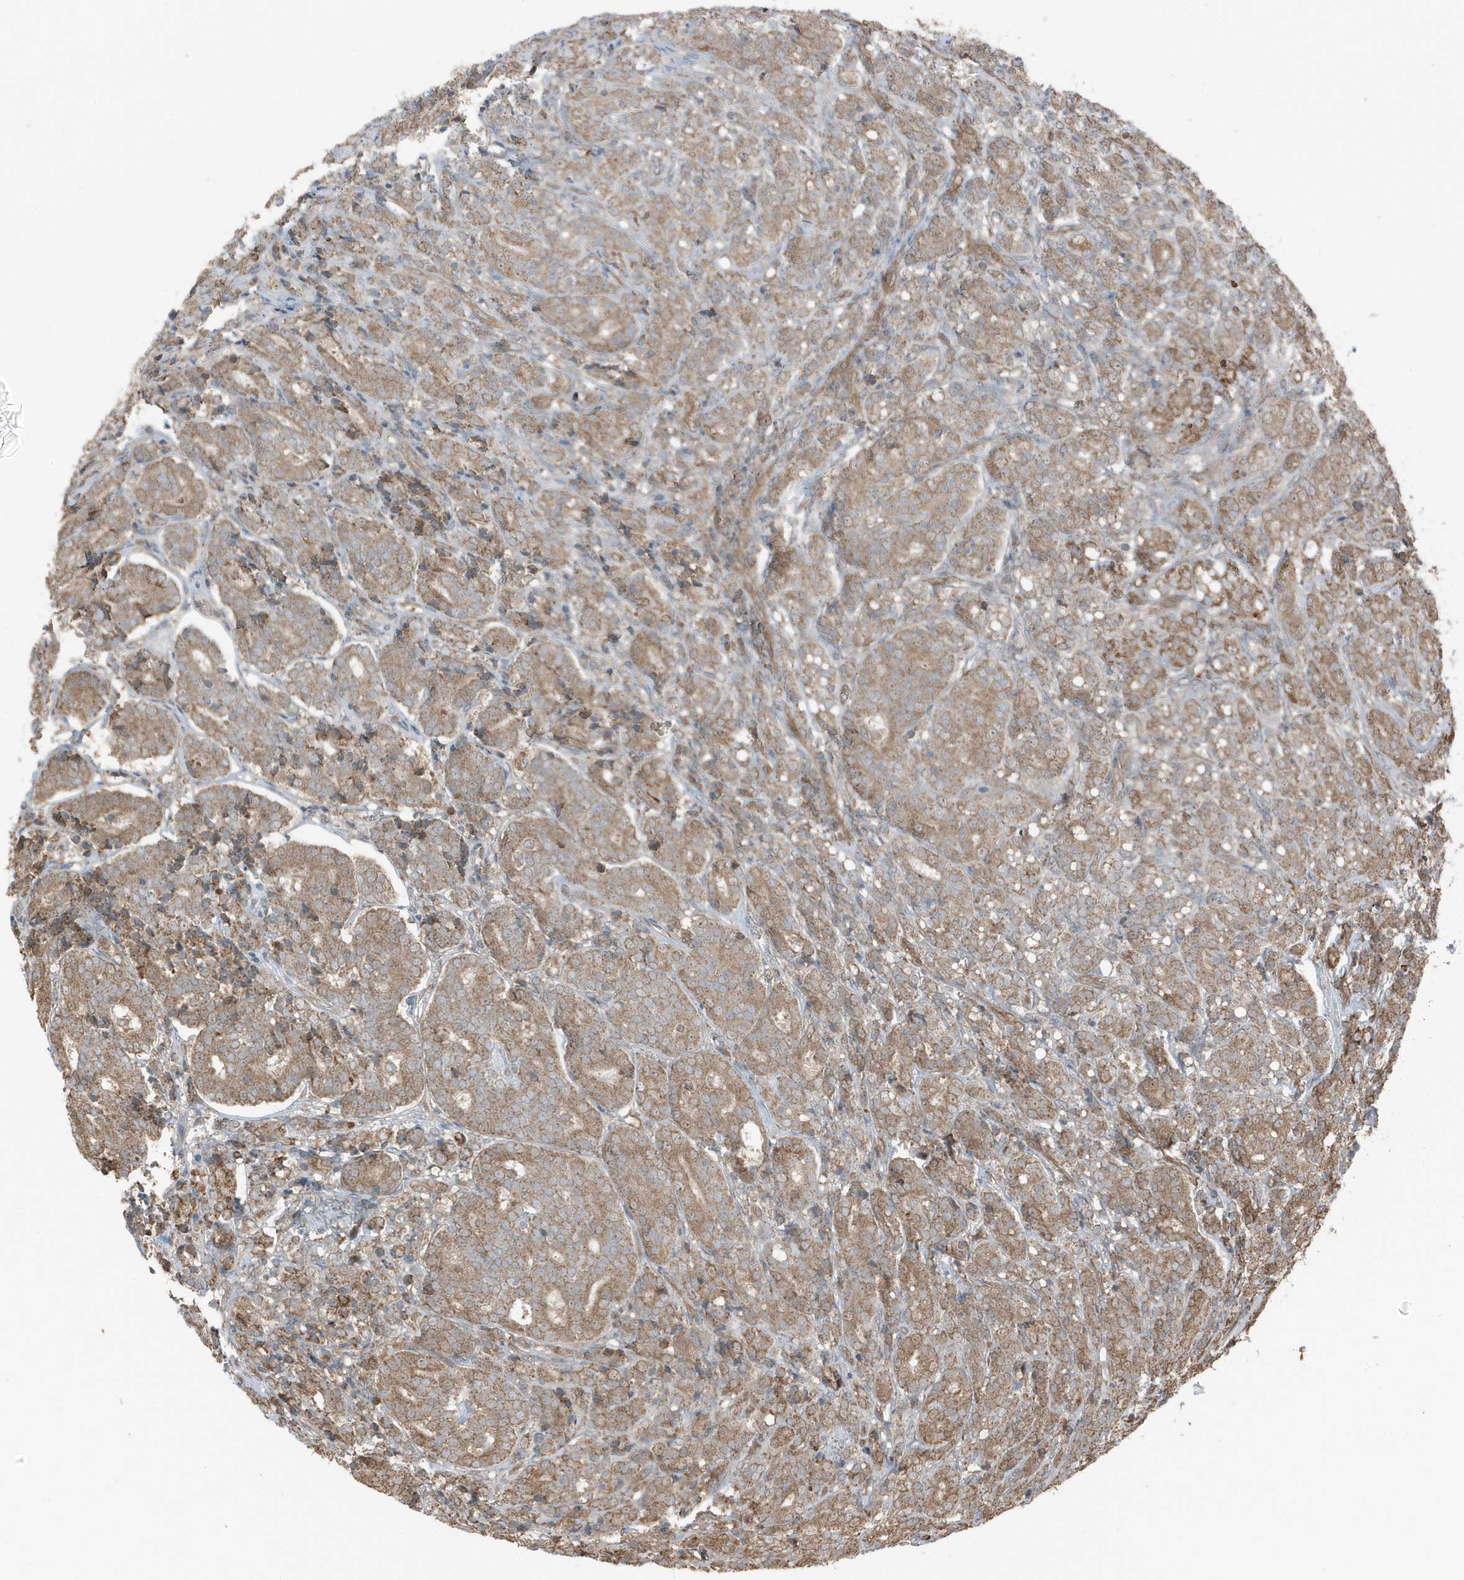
{"staining": {"intensity": "moderate", "quantity": ">75%", "location": "cytoplasmic/membranous"}, "tissue": "prostate cancer", "cell_type": "Tumor cells", "image_type": "cancer", "snomed": [{"axis": "morphology", "description": "Adenocarcinoma, High grade"}, {"axis": "topography", "description": "Prostate"}], "caption": "This is an image of immunohistochemistry staining of prostate high-grade adenocarcinoma, which shows moderate staining in the cytoplasmic/membranous of tumor cells.", "gene": "AZI2", "patient": {"sex": "male", "age": 62}}